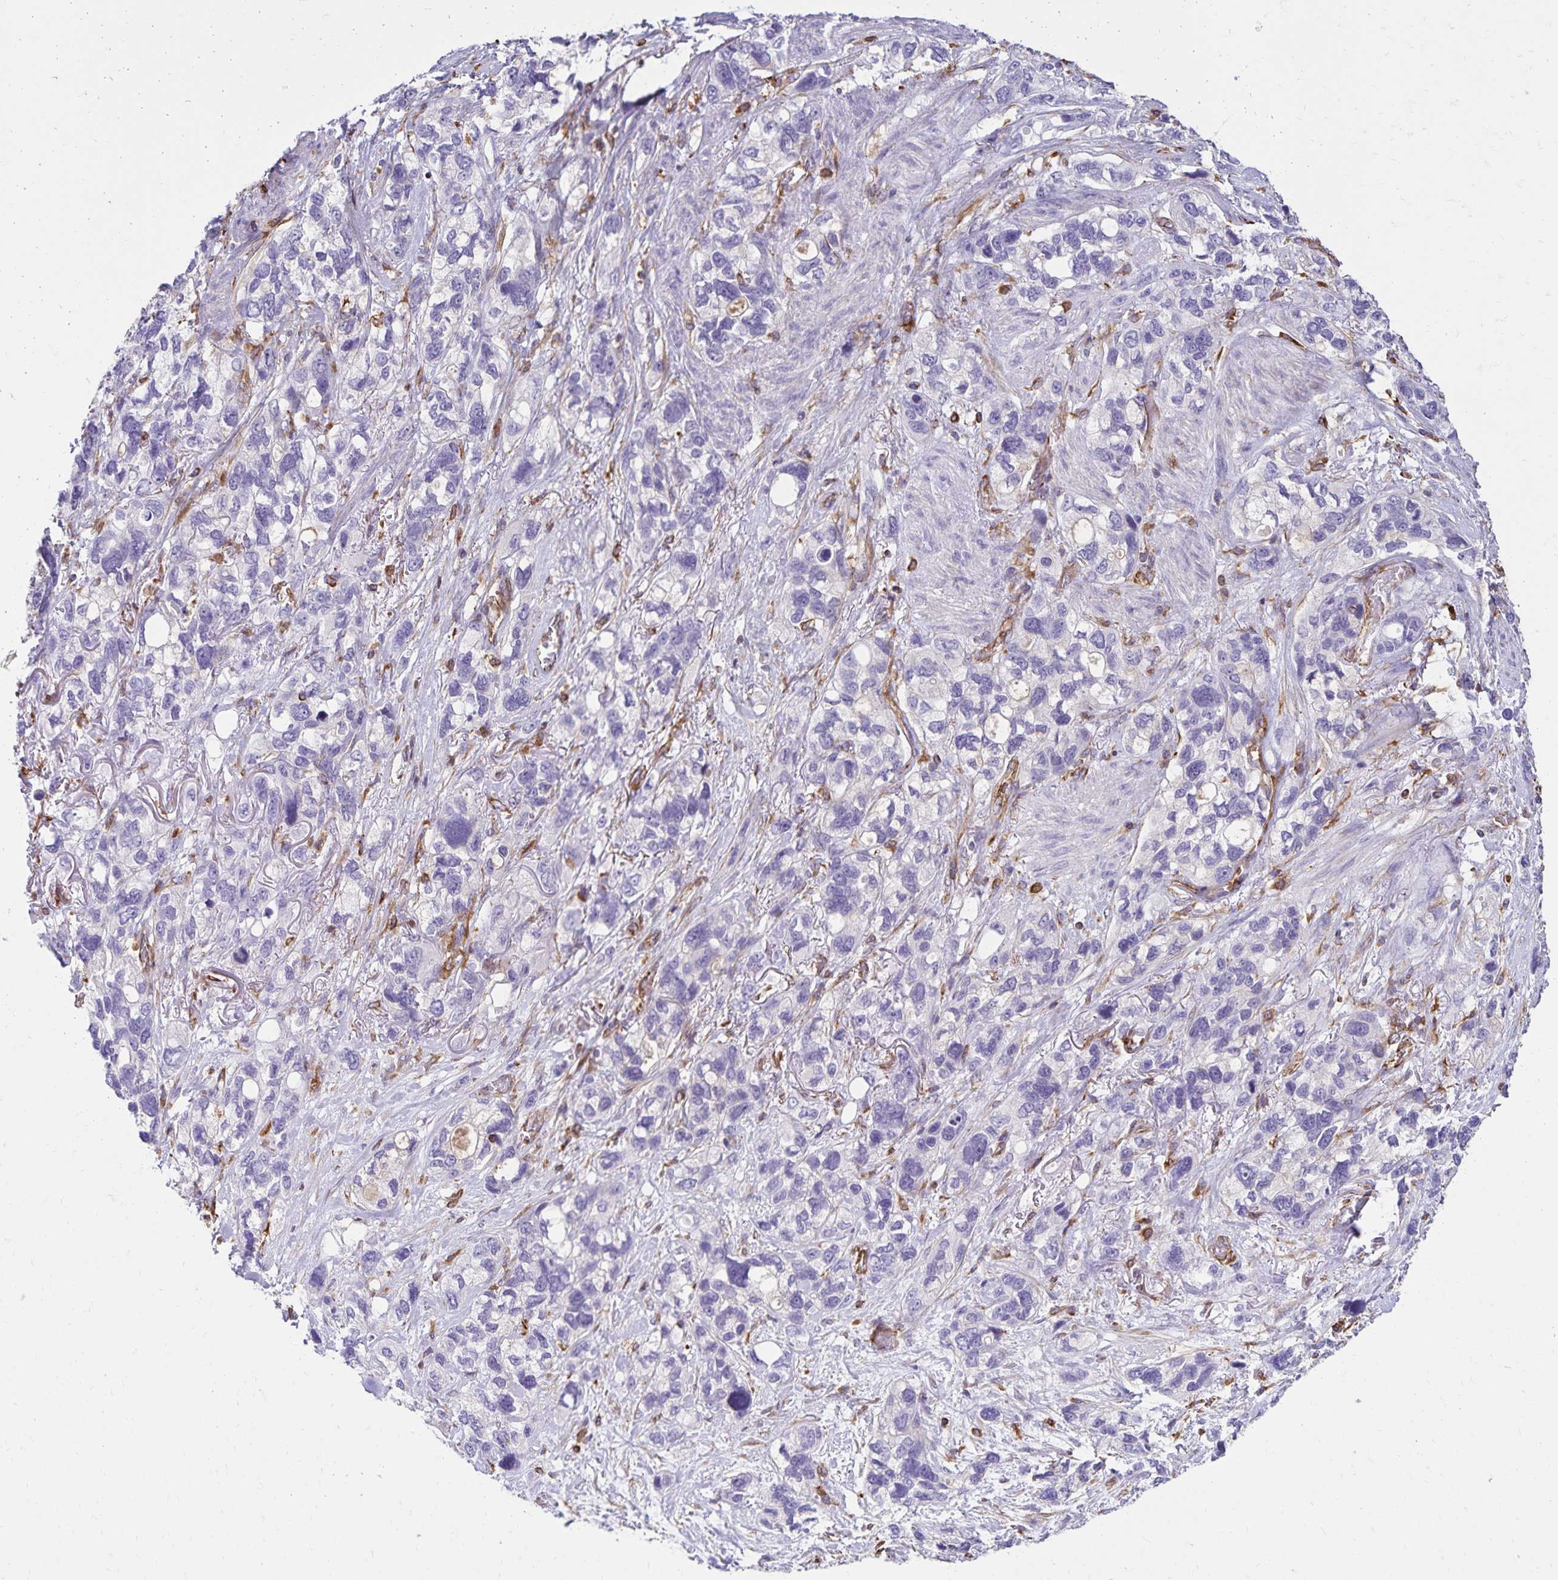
{"staining": {"intensity": "negative", "quantity": "none", "location": "none"}, "tissue": "stomach cancer", "cell_type": "Tumor cells", "image_type": "cancer", "snomed": [{"axis": "morphology", "description": "Adenocarcinoma, NOS"}, {"axis": "topography", "description": "Stomach, upper"}], "caption": "Immunohistochemical staining of human adenocarcinoma (stomach) exhibits no significant expression in tumor cells. The staining is performed using DAB (3,3'-diaminobenzidine) brown chromogen with nuclei counter-stained in using hematoxylin.", "gene": "TRPV6", "patient": {"sex": "female", "age": 81}}